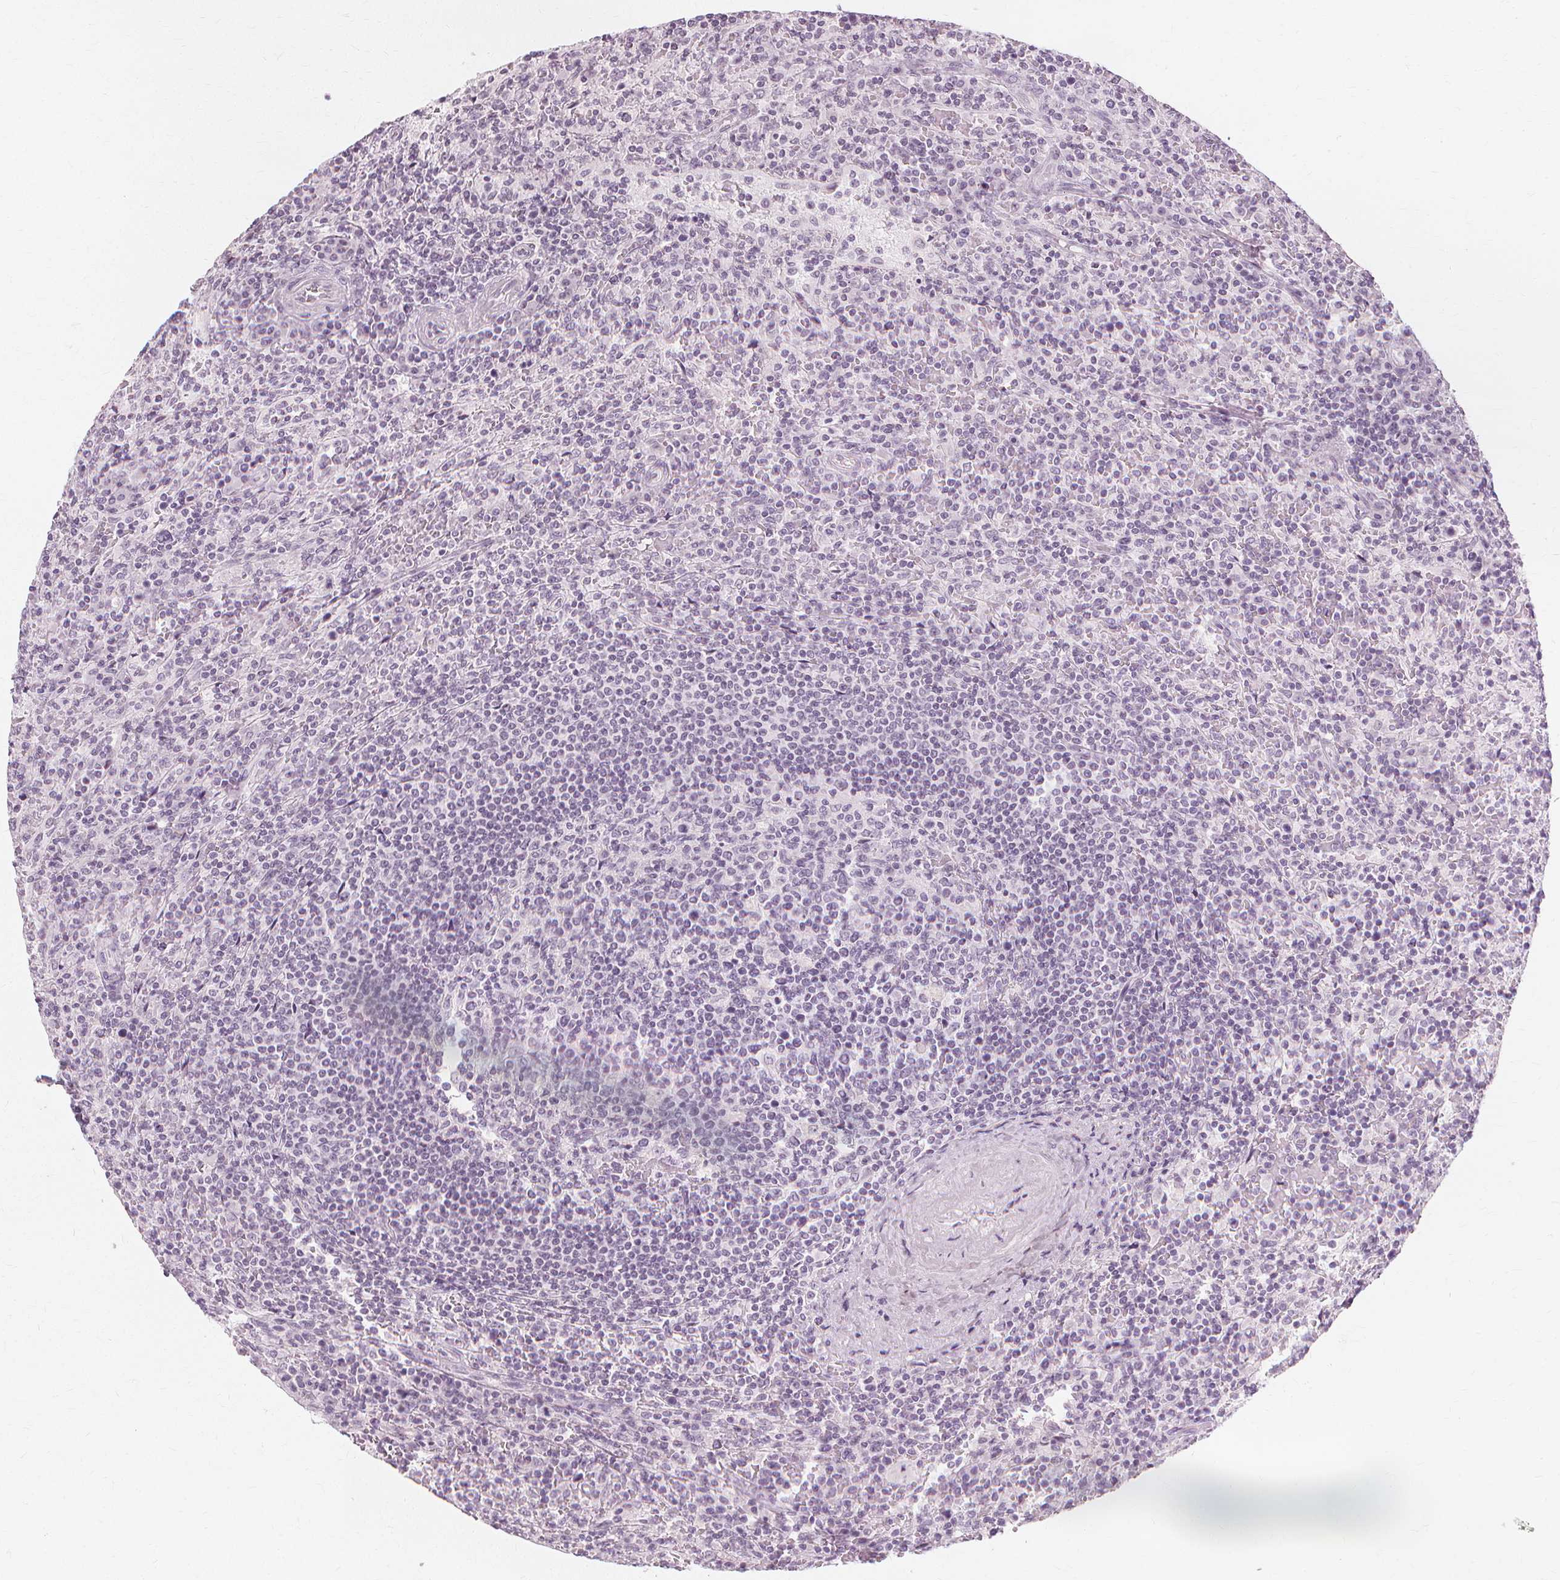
{"staining": {"intensity": "negative", "quantity": "none", "location": "none"}, "tissue": "lymphoma", "cell_type": "Tumor cells", "image_type": "cancer", "snomed": [{"axis": "morphology", "description": "Malignant lymphoma, non-Hodgkin's type, Low grade"}, {"axis": "topography", "description": "Spleen"}], "caption": "Immunohistochemistry (IHC) micrograph of human malignant lymphoma, non-Hodgkin's type (low-grade) stained for a protein (brown), which reveals no expression in tumor cells.", "gene": "NXPE1", "patient": {"sex": "male", "age": 62}}